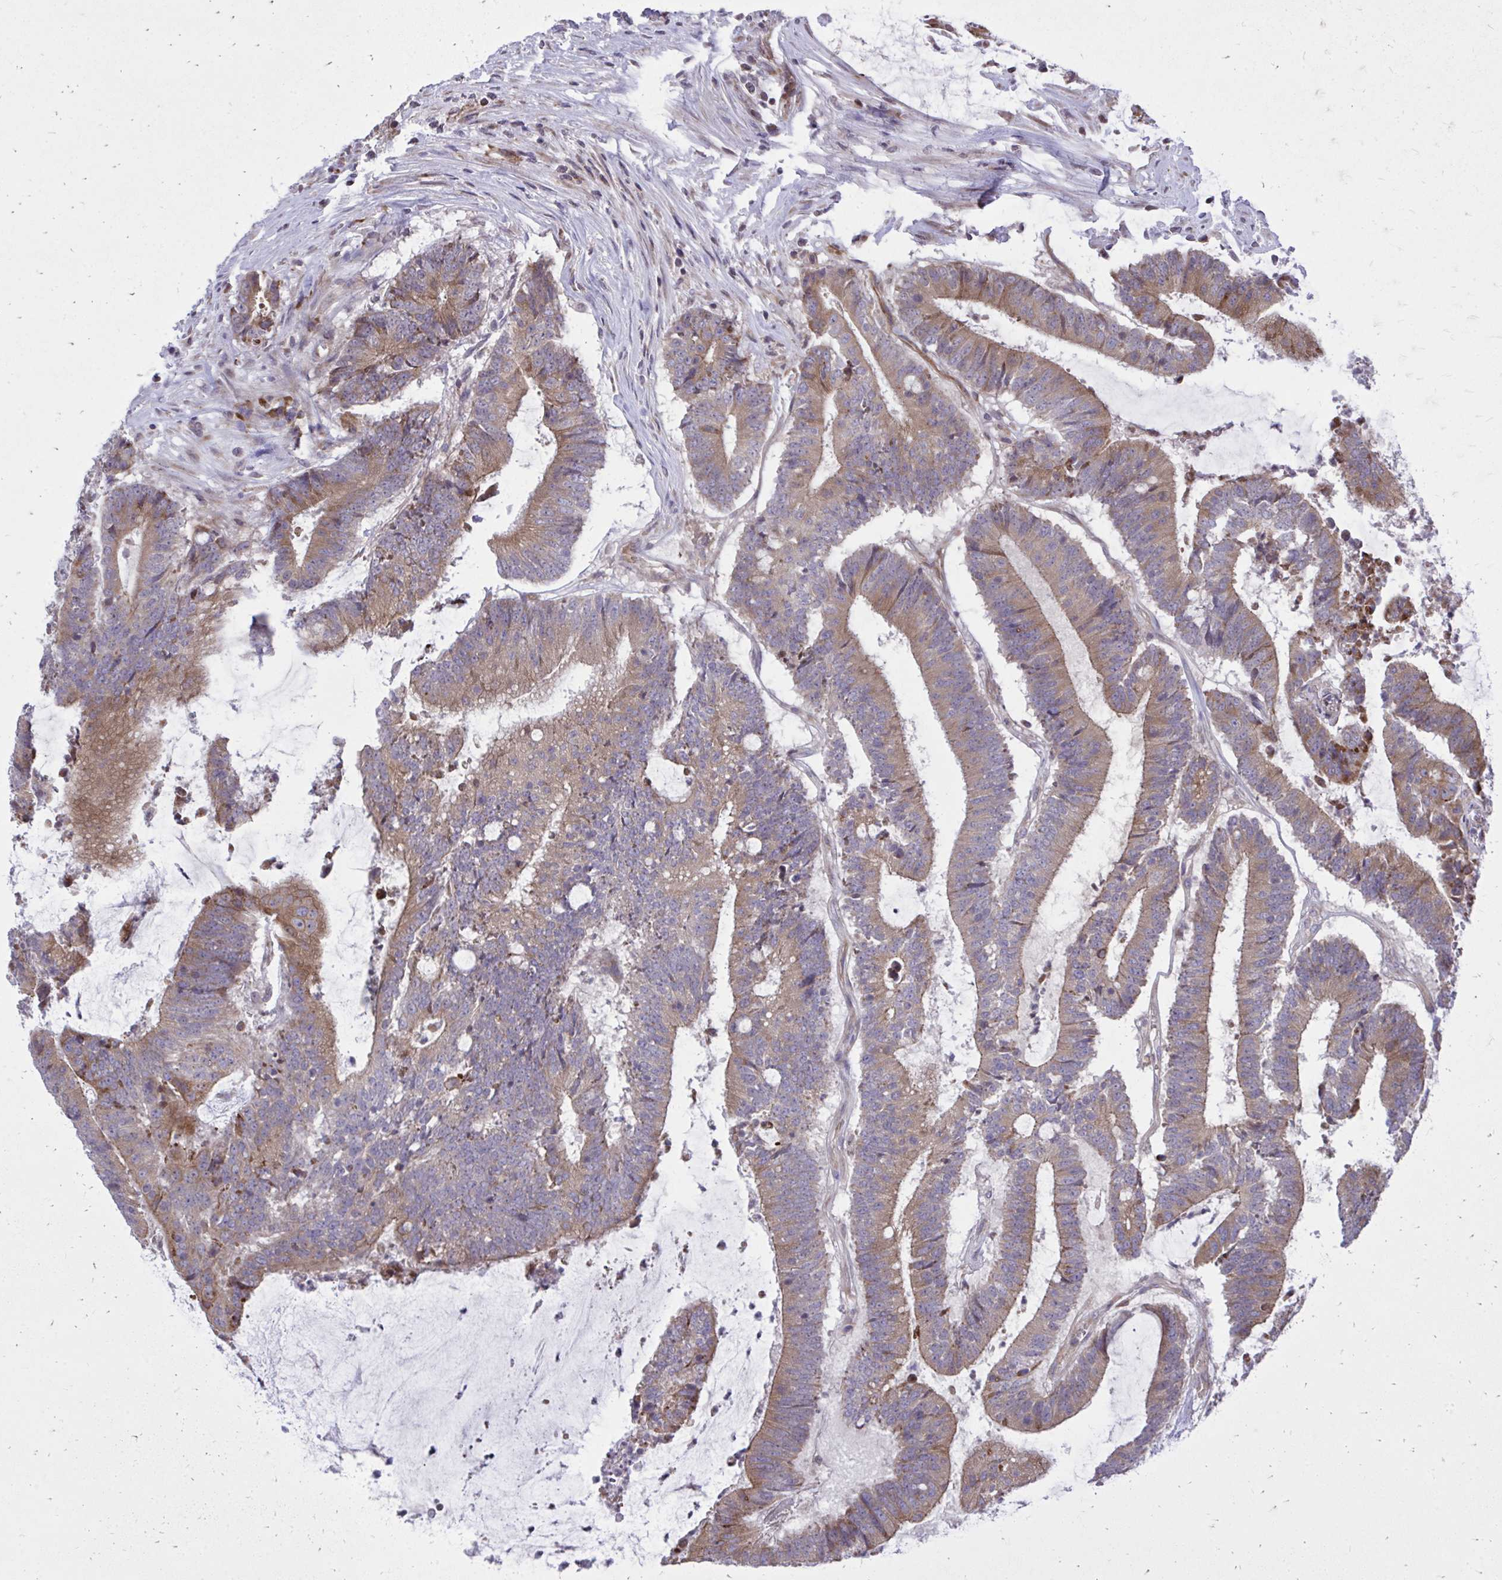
{"staining": {"intensity": "moderate", "quantity": ">75%", "location": "cytoplasmic/membranous"}, "tissue": "colorectal cancer", "cell_type": "Tumor cells", "image_type": "cancer", "snomed": [{"axis": "morphology", "description": "Adenocarcinoma, NOS"}, {"axis": "topography", "description": "Colon"}], "caption": "IHC image of neoplastic tissue: adenocarcinoma (colorectal) stained using immunohistochemistry demonstrates medium levels of moderate protein expression localized specifically in the cytoplasmic/membranous of tumor cells, appearing as a cytoplasmic/membranous brown color.", "gene": "METTL9", "patient": {"sex": "female", "age": 43}}